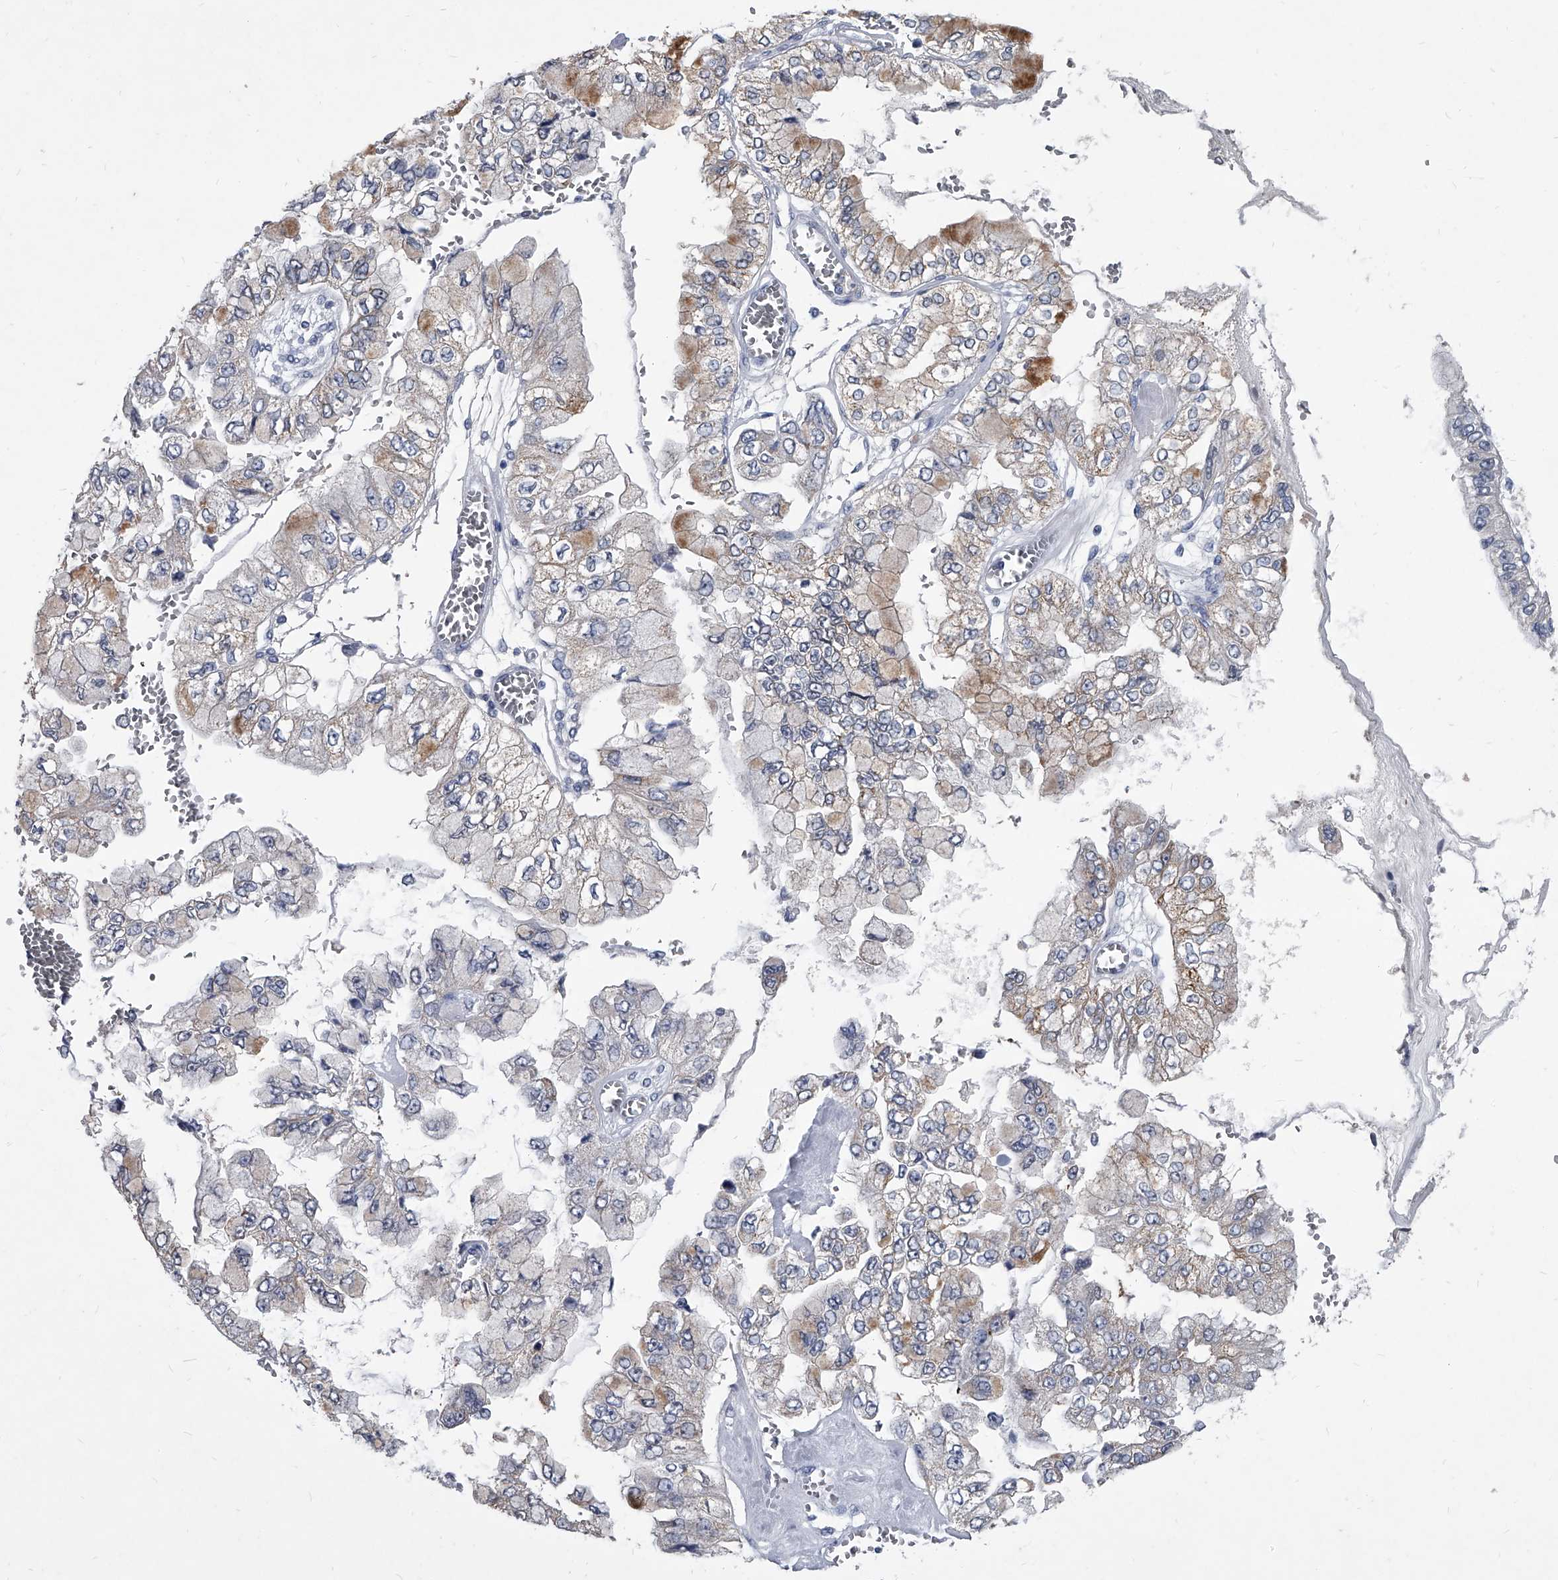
{"staining": {"intensity": "moderate", "quantity": "<25%", "location": "cytoplasmic/membranous"}, "tissue": "liver cancer", "cell_type": "Tumor cells", "image_type": "cancer", "snomed": [{"axis": "morphology", "description": "Cholangiocarcinoma"}, {"axis": "topography", "description": "Liver"}], "caption": "Protein analysis of liver cancer tissue exhibits moderate cytoplasmic/membranous positivity in about <25% of tumor cells.", "gene": "BCAS1", "patient": {"sex": "female", "age": 79}}